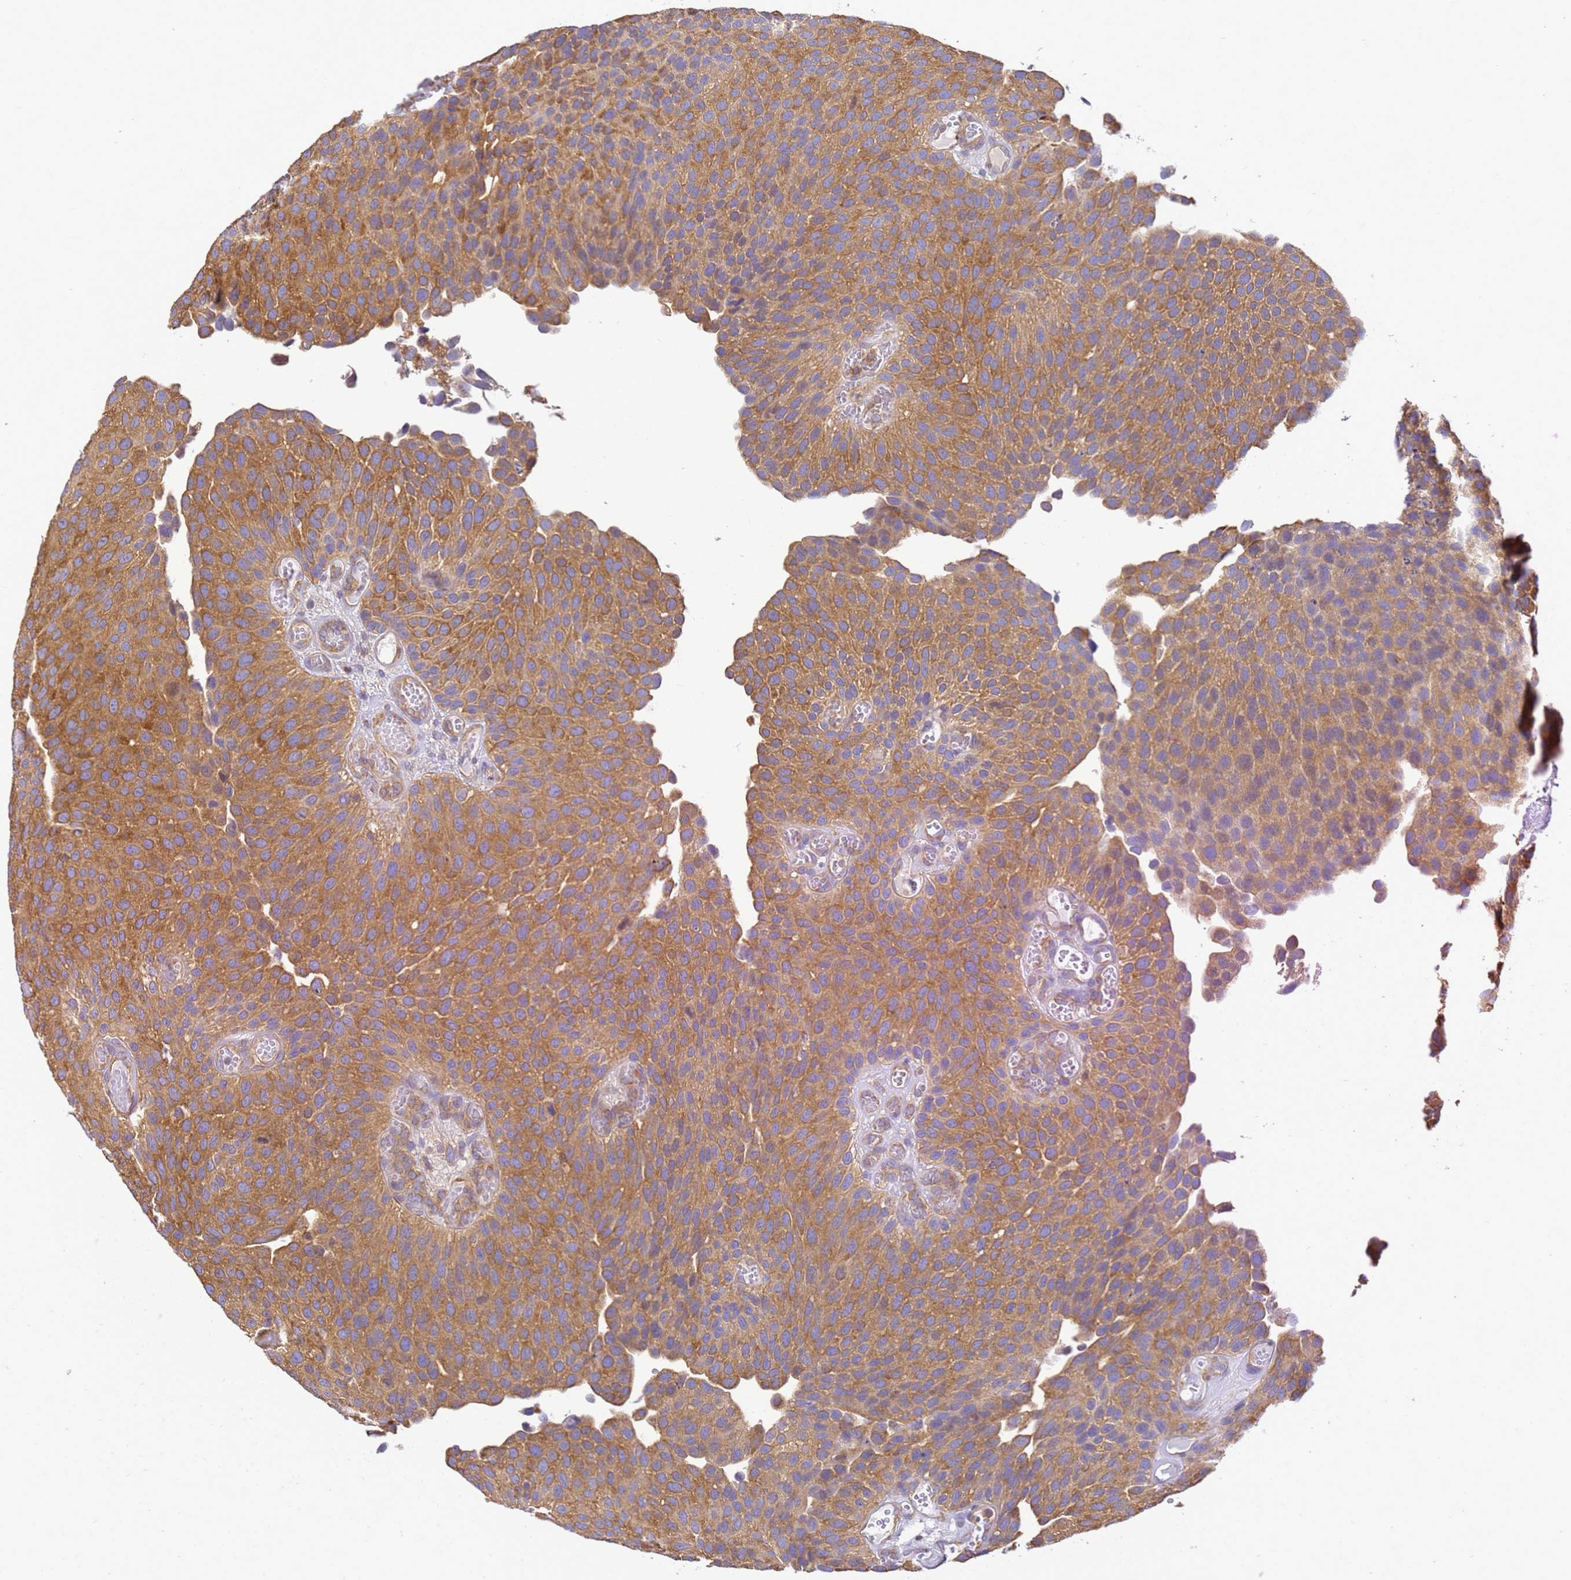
{"staining": {"intensity": "moderate", "quantity": ">75%", "location": "cytoplasmic/membranous"}, "tissue": "urothelial cancer", "cell_type": "Tumor cells", "image_type": "cancer", "snomed": [{"axis": "morphology", "description": "Urothelial carcinoma, Low grade"}, {"axis": "topography", "description": "Urinary bladder"}], "caption": "A brown stain shows moderate cytoplasmic/membranous positivity of a protein in urothelial carcinoma (low-grade) tumor cells. Nuclei are stained in blue.", "gene": "NARS1", "patient": {"sex": "male", "age": 89}}